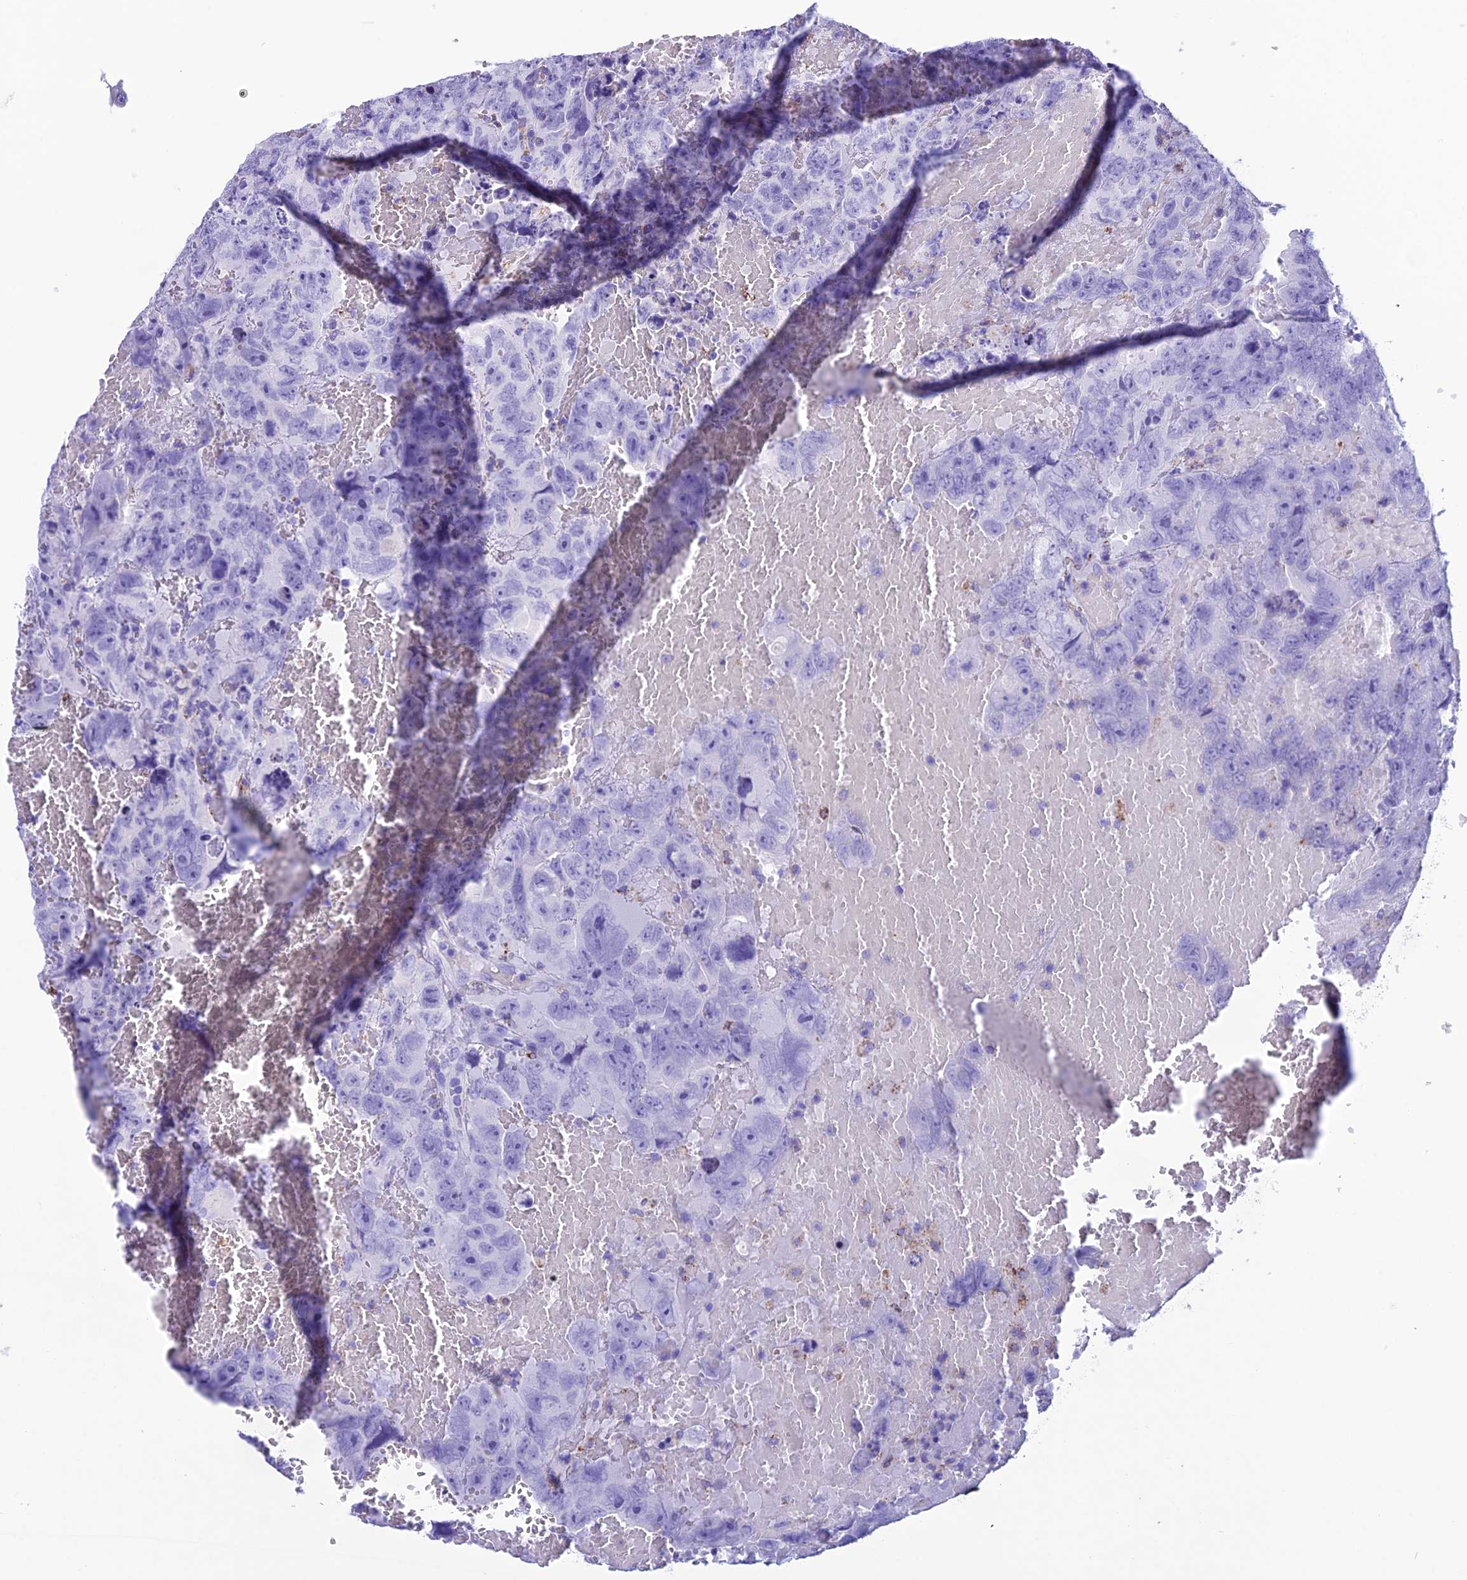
{"staining": {"intensity": "negative", "quantity": "none", "location": "none"}, "tissue": "testis cancer", "cell_type": "Tumor cells", "image_type": "cancer", "snomed": [{"axis": "morphology", "description": "Carcinoma, Embryonal, NOS"}, {"axis": "topography", "description": "Testis"}], "caption": "The immunohistochemistry histopathology image has no significant expression in tumor cells of testis cancer tissue. Brightfield microscopy of IHC stained with DAB (brown) and hematoxylin (blue), captured at high magnification.", "gene": "TRAM1L1", "patient": {"sex": "male", "age": 45}}